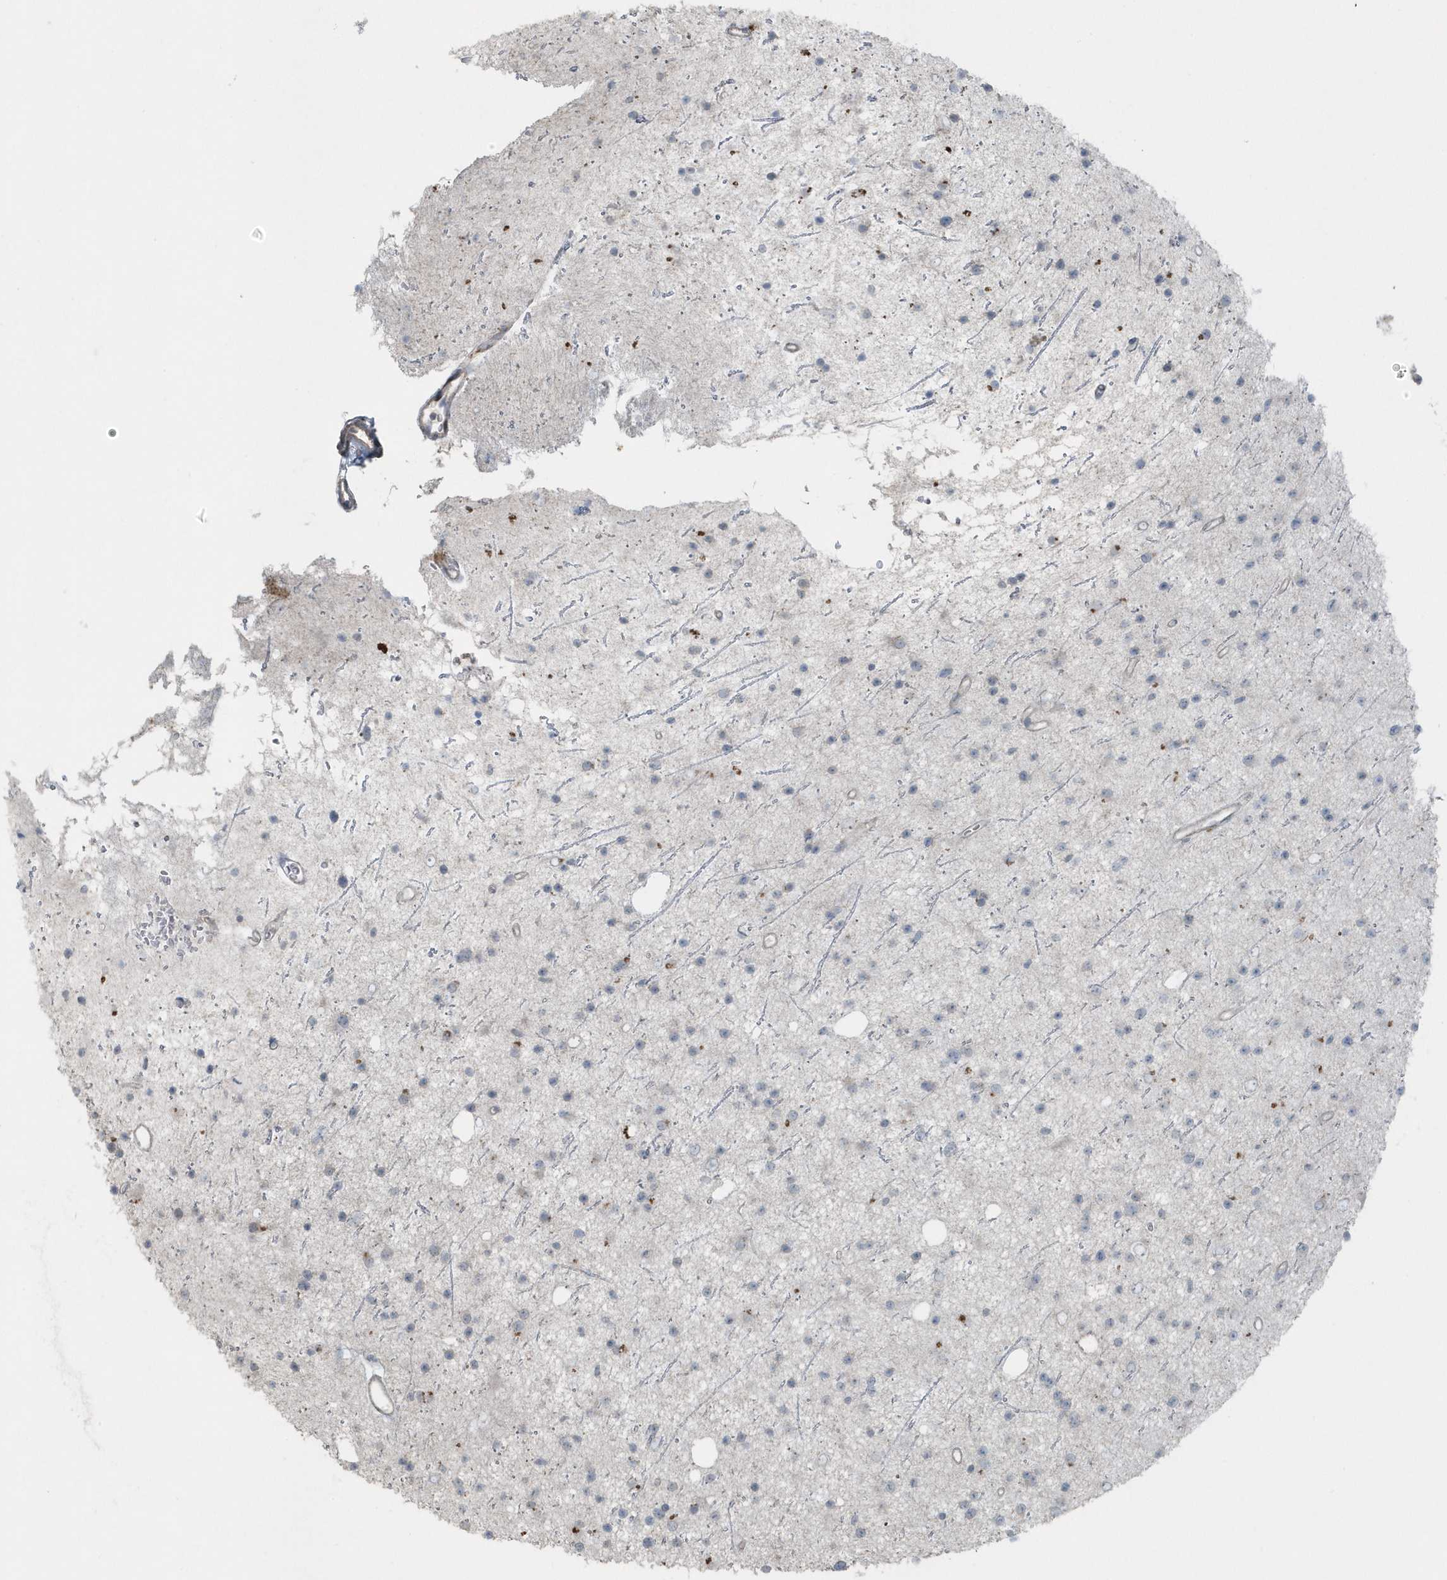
{"staining": {"intensity": "negative", "quantity": "none", "location": "none"}, "tissue": "glioma", "cell_type": "Tumor cells", "image_type": "cancer", "snomed": [{"axis": "morphology", "description": "Glioma, malignant, Low grade"}, {"axis": "topography", "description": "Cerebral cortex"}], "caption": "Glioma was stained to show a protein in brown. There is no significant positivity in tumor cells.", "gene": "ACTC1", "patient": {"sex": "female", "age": 39}}